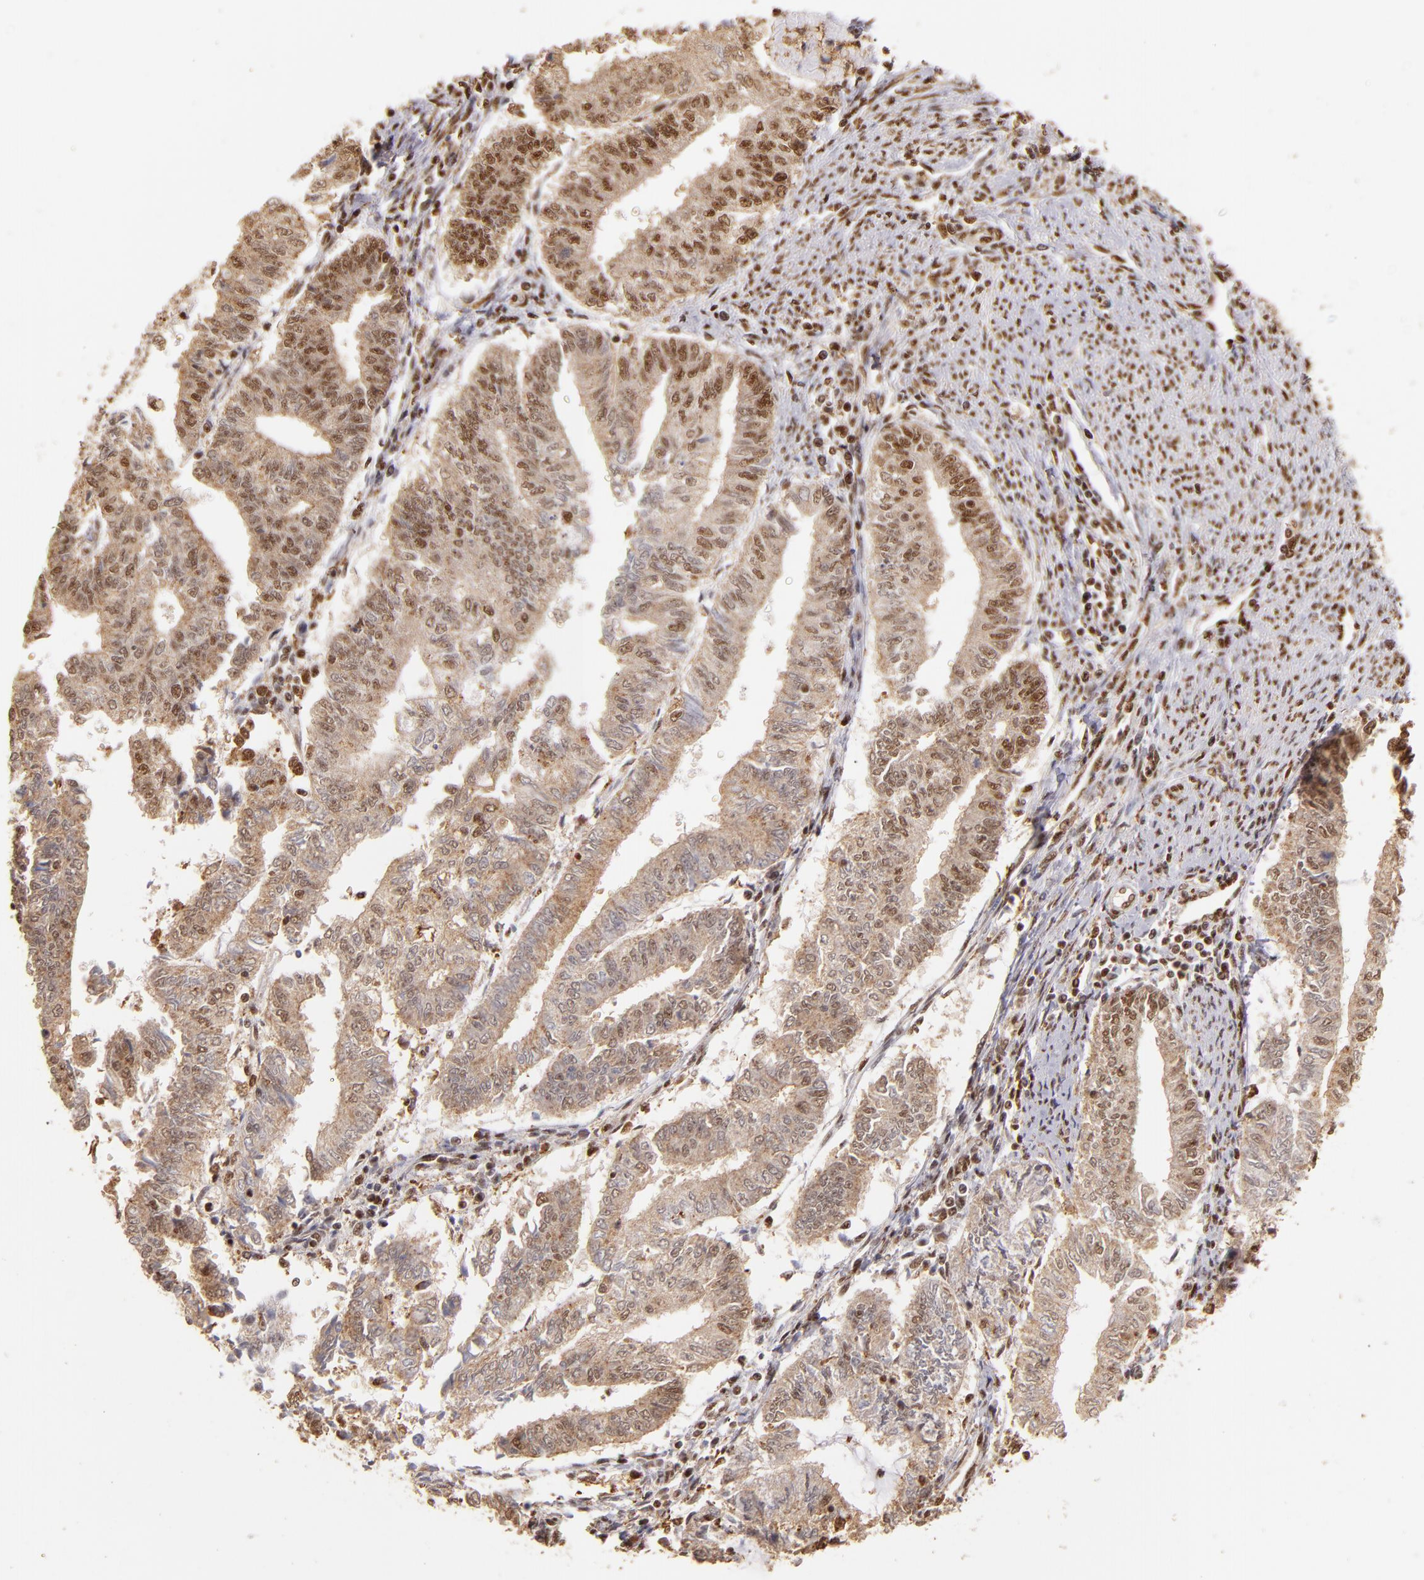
{"staining": {"intensity": "moderate", "quantity": ">75%", "location": "cytoplasmic/membranous,nuclear"}, "tissue": "endometrial cancer", "cell_type": "Tumor cells", "image_type": "cancer", "snomed": [{"axis": "morphology", "description": "Adenocarcinoma, NOS"}, {"axis": "topography", "description": "Endometrium"}], "caption": "Immunohistochemistry (IHC) photomicrograph of neoplastic tissue: endometrial adenocarcinoma stained using immunohistochemistry exhibits medium levels of moderate protein expression localized specifically in the cytoplasmic/membranous and nuclear of tumor cells, appearing as a cytoplasmic/membranous and nuclear brown color.", "gene": "SP1", "patient": {"sex": "female", "age": 66}}